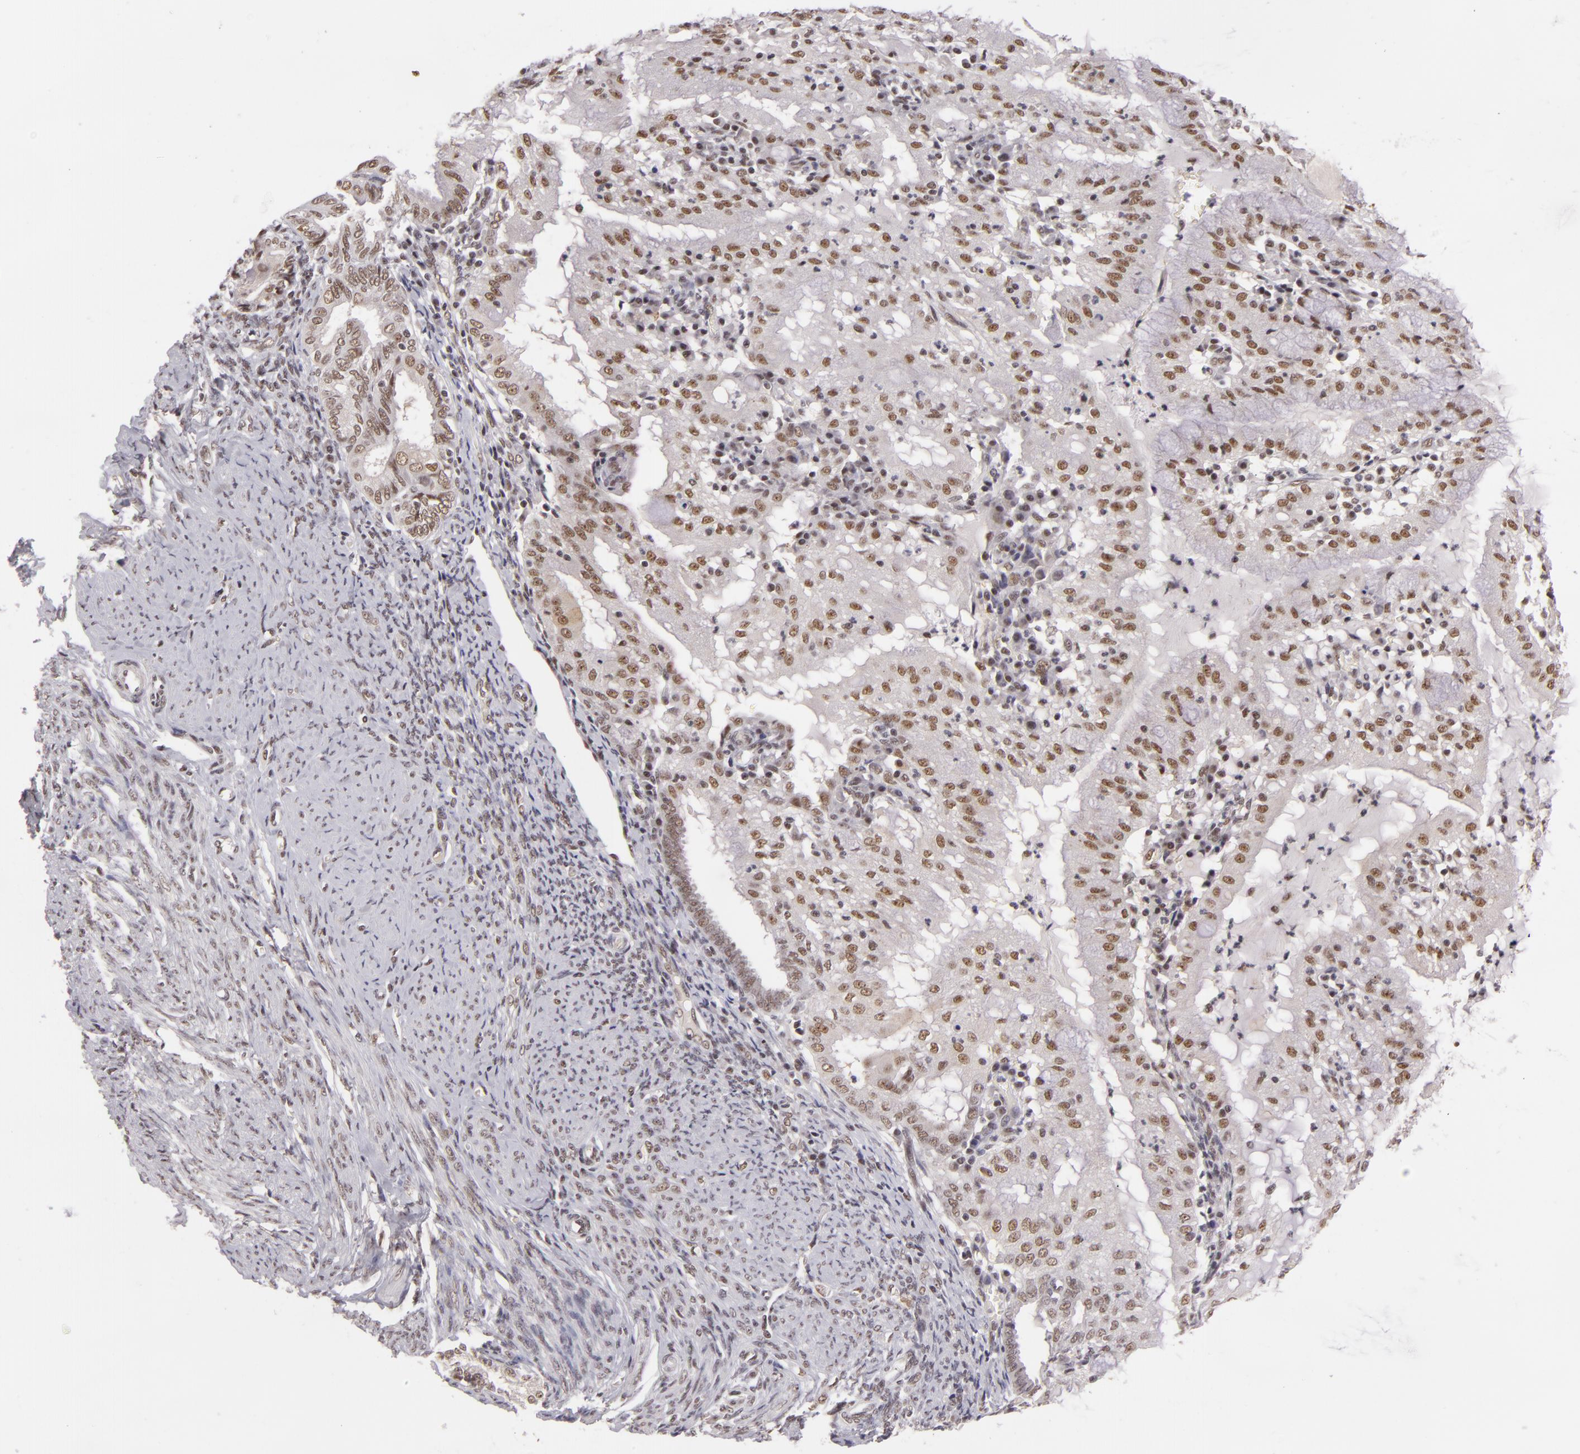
{"staining": {"intensity": "weak", "quantity": ">75%", "location": "nuclear"}, "tissue": "endometrial cancer", "cell_type": "Tumor cells", "image_type": "cancer", "snomed": [{"axis": "morphology", "description": "Adenocarcinoma, NOS"}, {"axis": "topography", "description": "Endometrium"}], "caption": "The histopathology image exhibits staining of endometrial cancer, revealing weak nuclear protein expression (brown color) within tumor cells. Using DAB (3,3'-diaminobenzidine) (brown) and hematoxylin (blue) stains, captured at high magnification using brightfield microscopy.", "gene": "INTS6", "patient": {"sex": "female", "age": 63}}